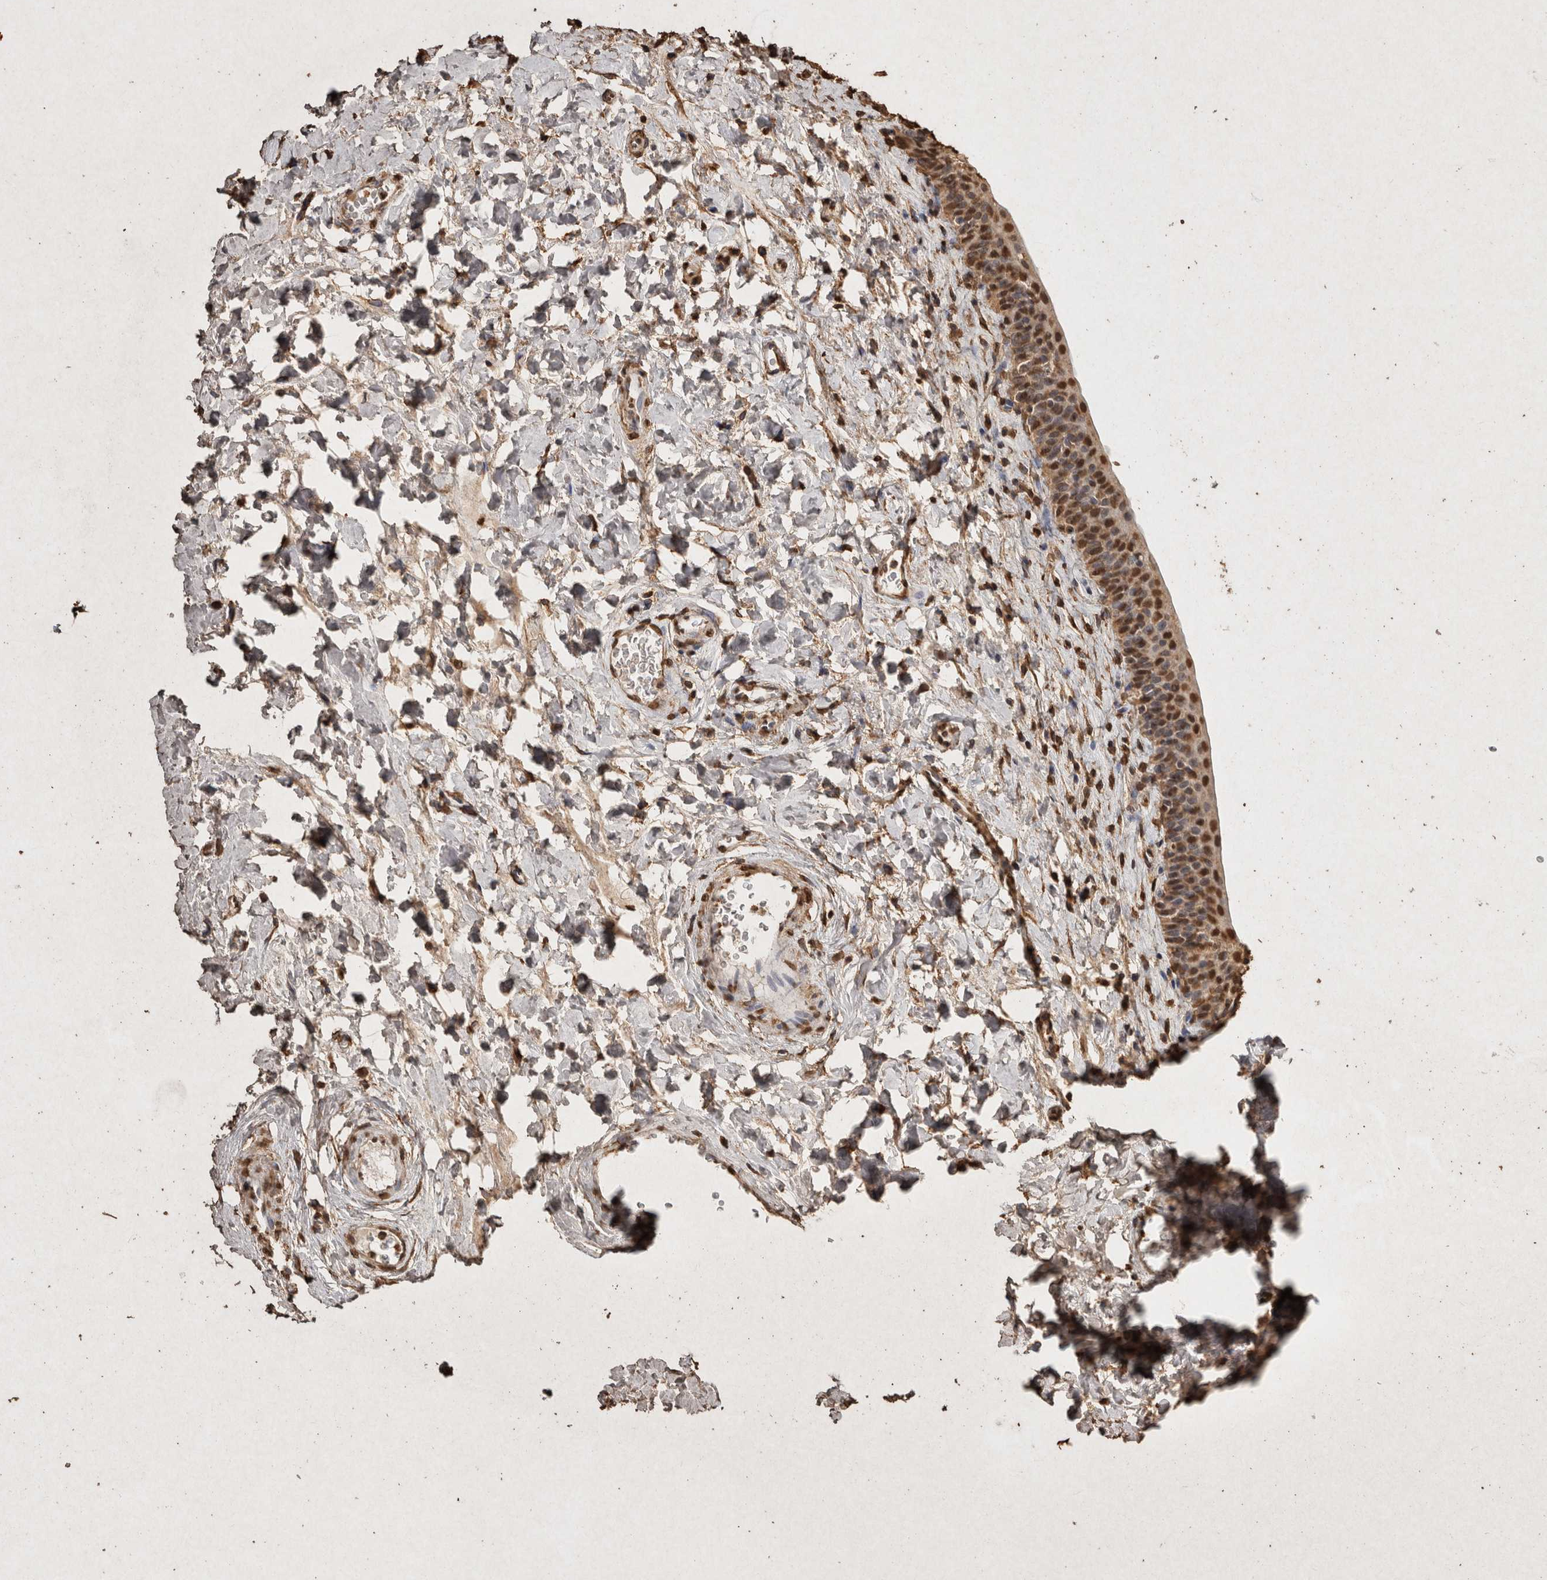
{"staining": {"intensity": "strong", "quantity": ">75%", "location": "nuclear"}, "tissue": "urinary bladder", "cell_type": "Urothelial cells", "image_type": "normal", "snomed": [{"axis": "morphology", "description": "Normal tissue, NOS"}, {"axis": "topography", "description": "Urinary bladder"}], "caption": "Normal urinary bladder was stained to show a protein in brown. There is high levels of strong nuclear staining in approximately >75% of urothelial cells. The staining was performed using DAB (3,3'-diaminobenzidine), with brown indicating positive protein expression. Nuclei are stained blue with hematoxylin.", "gene": "FSTL3", "patient": {"sex": "male", "age": 83}}